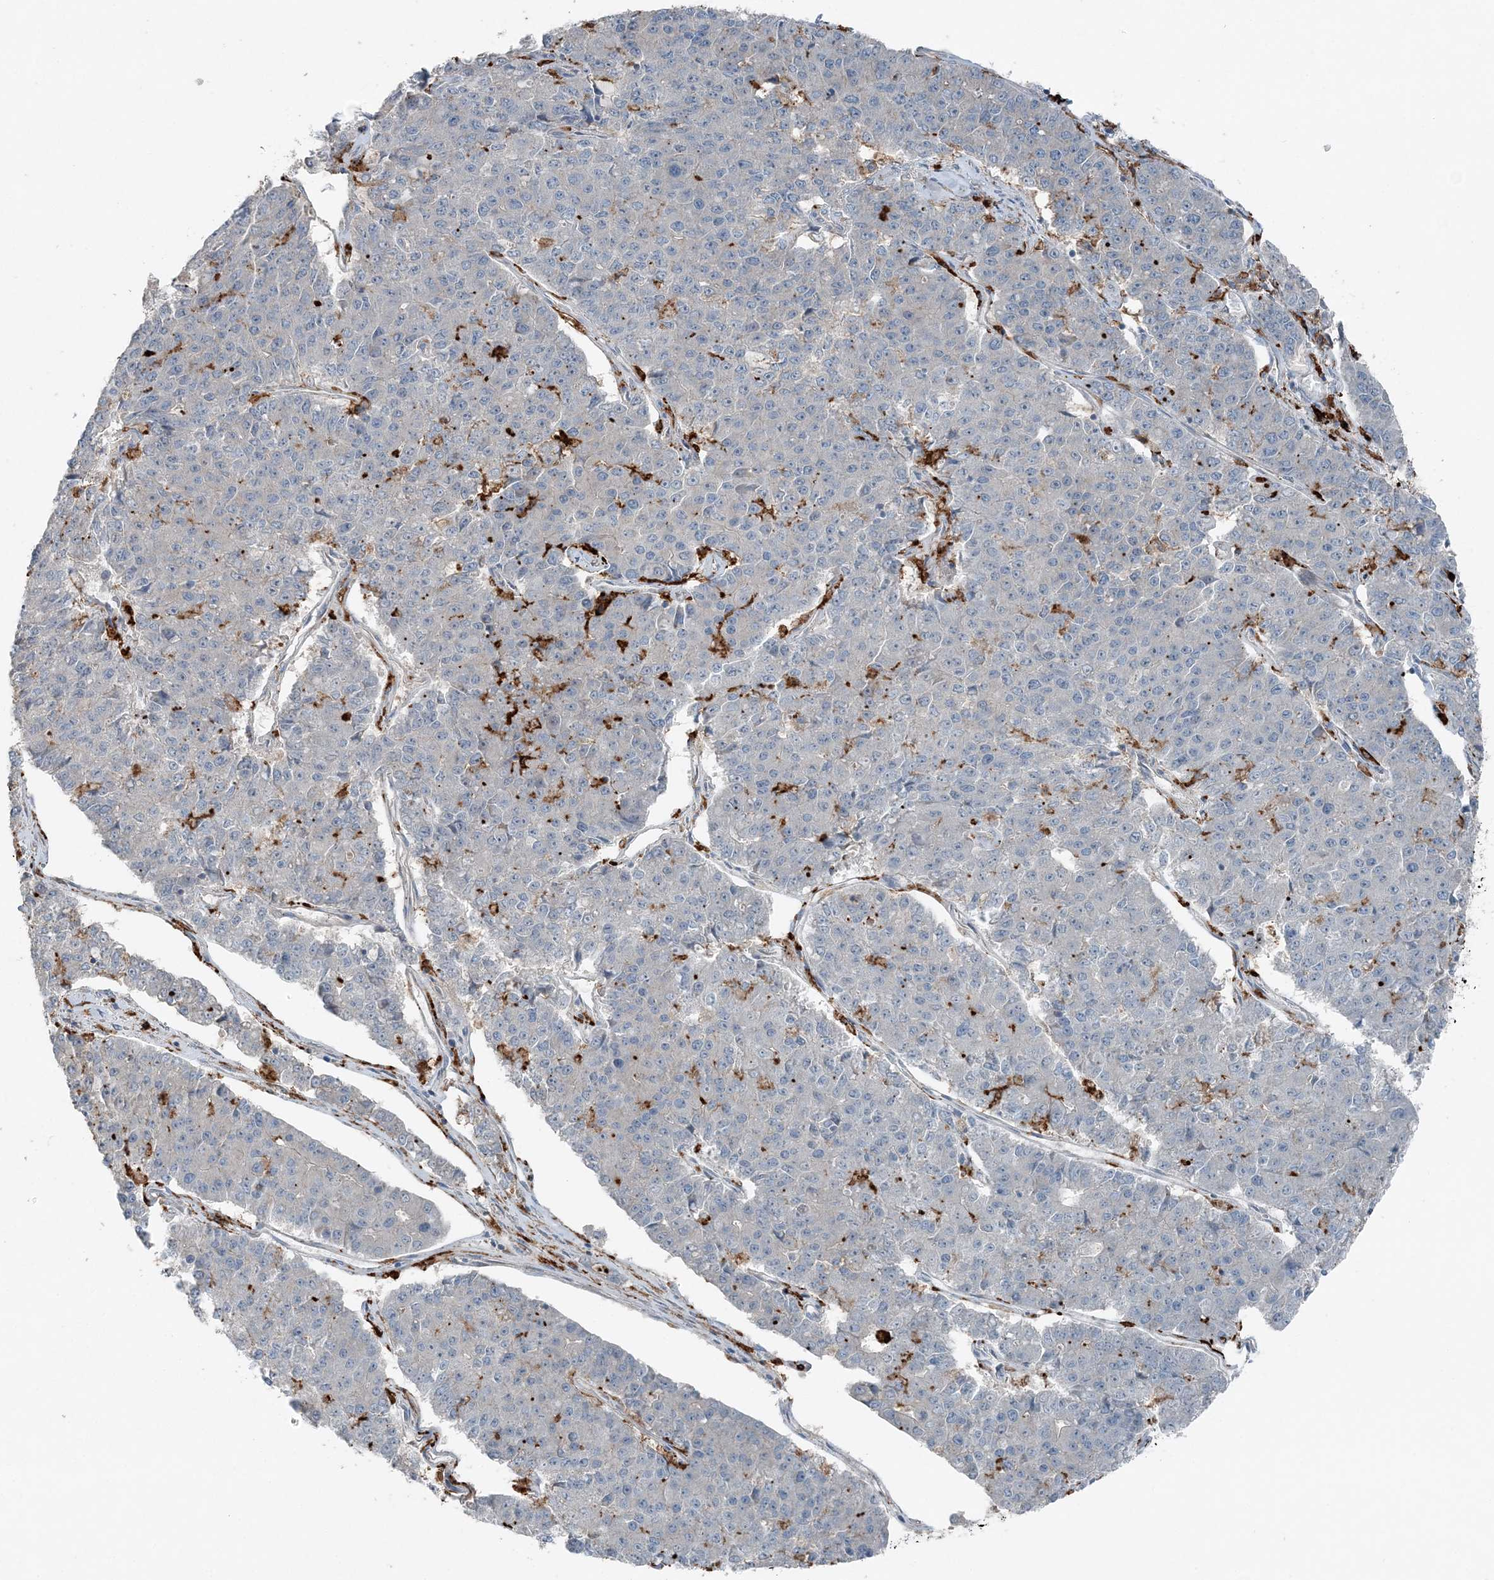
{"staining": {"intensity": "negative", "quantity": "none", "location": "none"}, "tissue": "pancreatic cancer", "cell_type": "Tumor cells", "image_type": "cancer", "snomed": [{"axis": "morphology", "description": "Adenocarcinoma, NOS"}, {"axis": "topography", "description": "Pancreas"}], "caption": "Immunohistochemical staining of human pancreatic cancer exhibits no significant expression in tumor cells. (IHC, brightfield microscopy, high magnification).", "gene": "KY", "patient": {"sex": "male", "age": 50}}